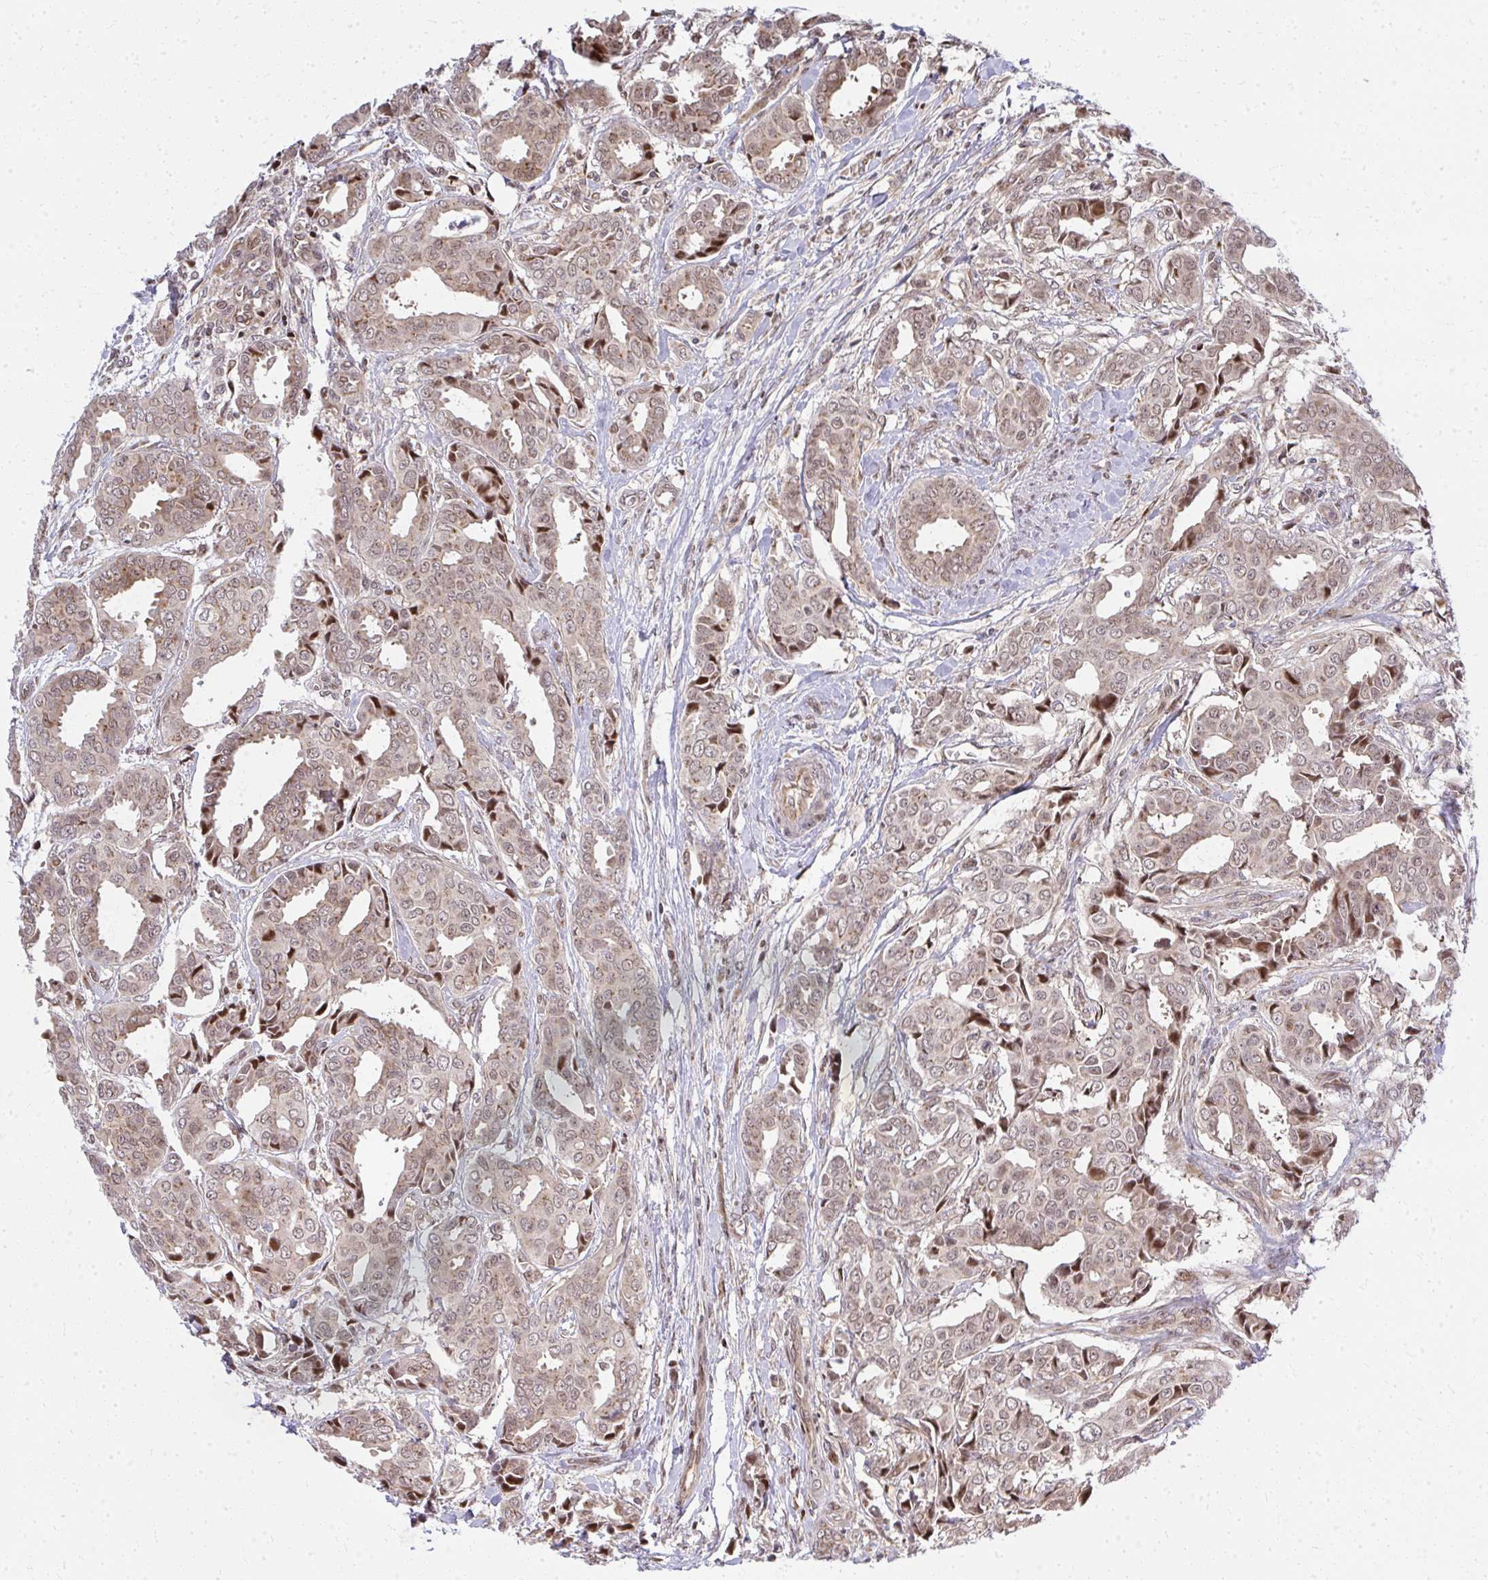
{"staining": {"intensity": "weak", "quantity": ">75%", "location": "cytoplasmic/membranous,nuclear"}, "tissue": "breast cancer", "cell_type": "Tumor cells", "image_type": "cancer", "snomed": [{"axis": "morphology", "description": "Duct carcinoma"}, {"axis": "topography", "description": "Breast"}], "caption": "The histopathology image reveals immunohistochemical staining of breast cancer. There is weak cytoplasmic/membranous and nuclear positivity is seen in about >75% of tumor cells. (IHC, brightfield microscopy, high magnification).", "gene": "PIGY", "patient": {"sex": "female", "age": 45}}